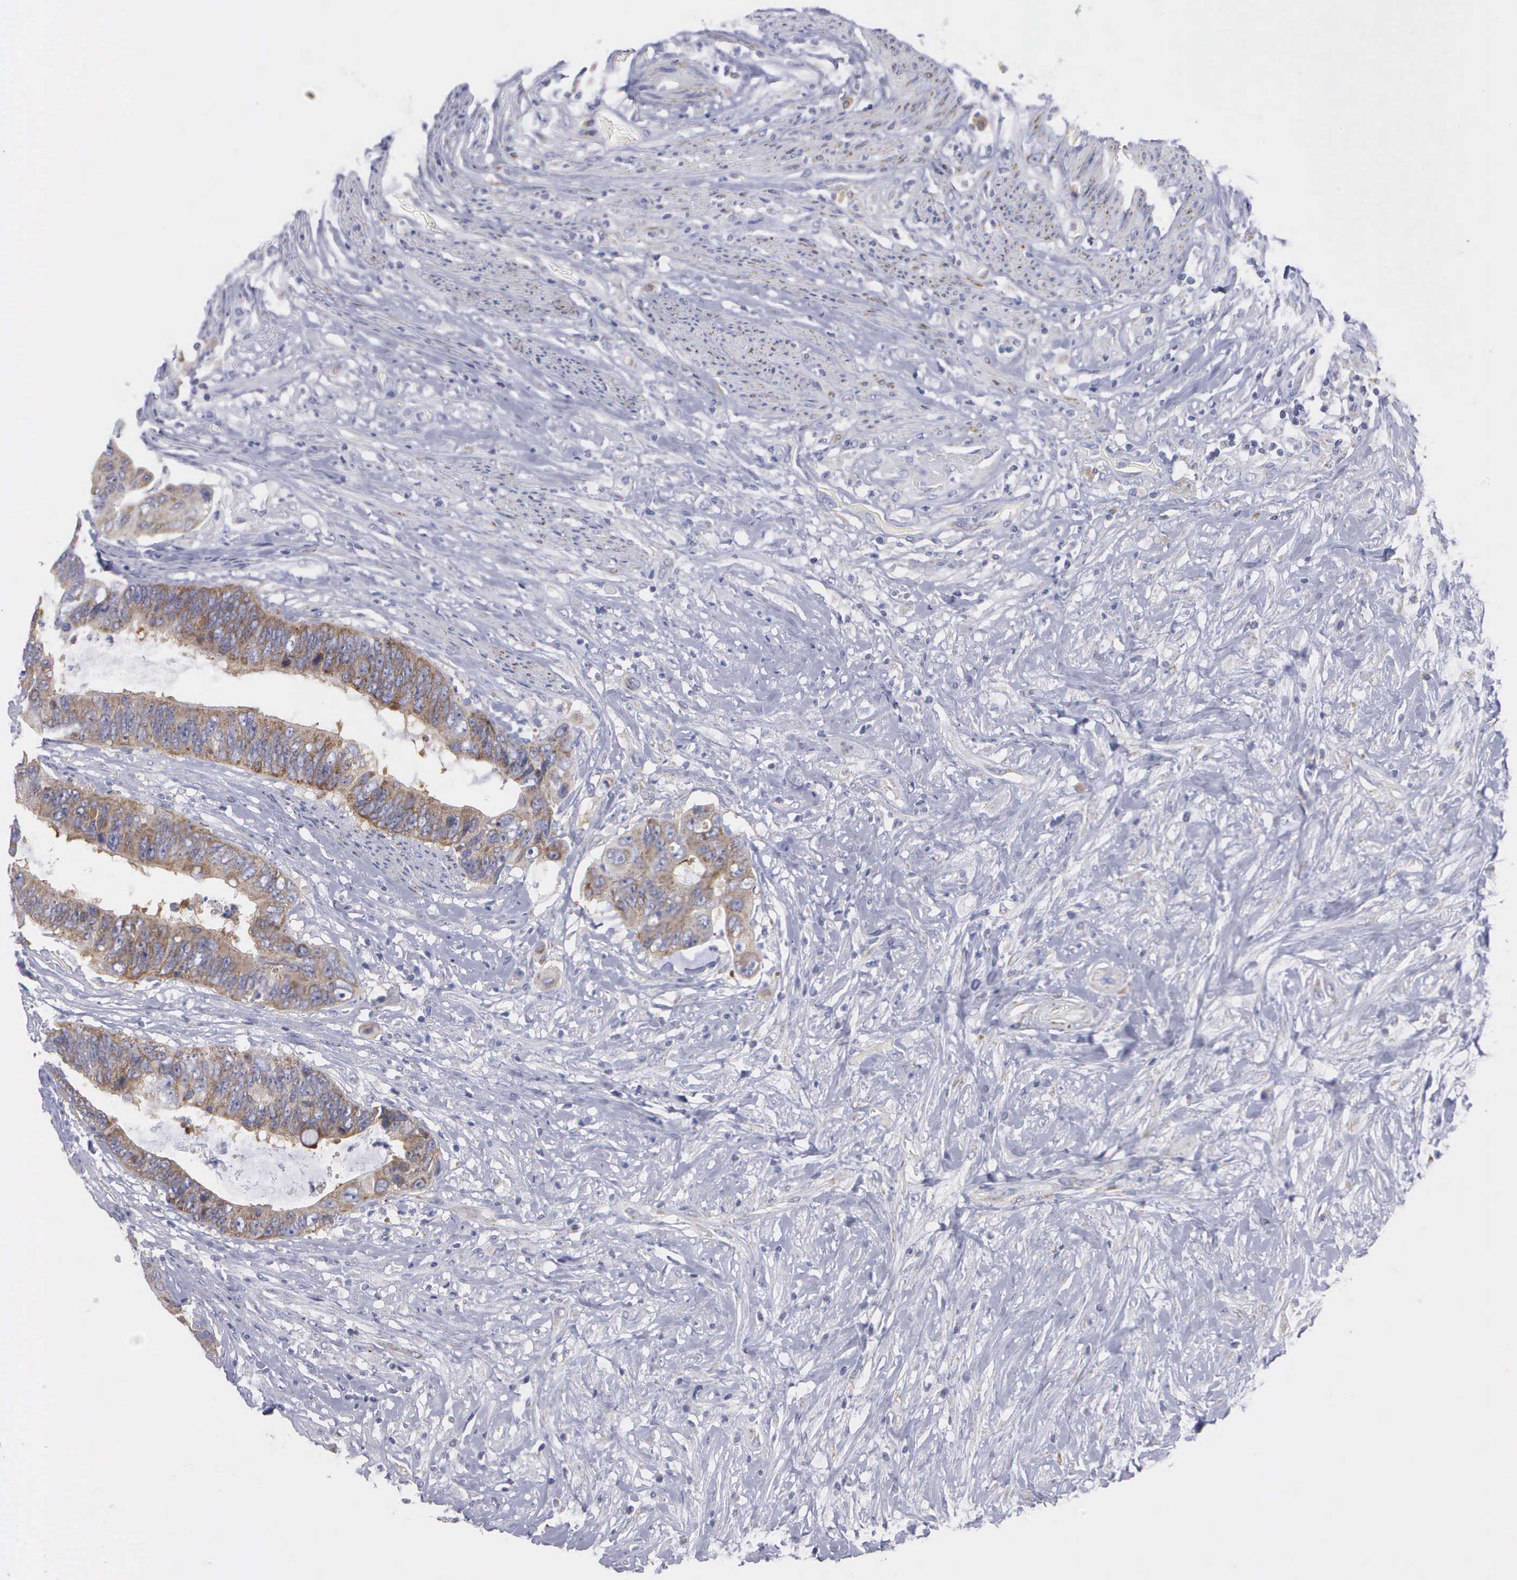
{"staining": {"intensity": "moderate", "quantity": ">75%", "location": "cytoplasmic/membranous"}, "tissue": "colorectal cancer", "cell_type": "Tumor cells", "image_type": "cancer", "snomed": [{"axis": "morphology", "description": "Adenocarcinoma, NOS"}, {"axis": "topography", "description": "Rectum"}], "caption": "A medium amount of moderate cytoplasmic/membranous positivity is present in about >75% of tumor cells in adenocarcinoma (colorectal) tissue.", "gene": "APOOL", "patient": {"sex": "female", "age": 65}}